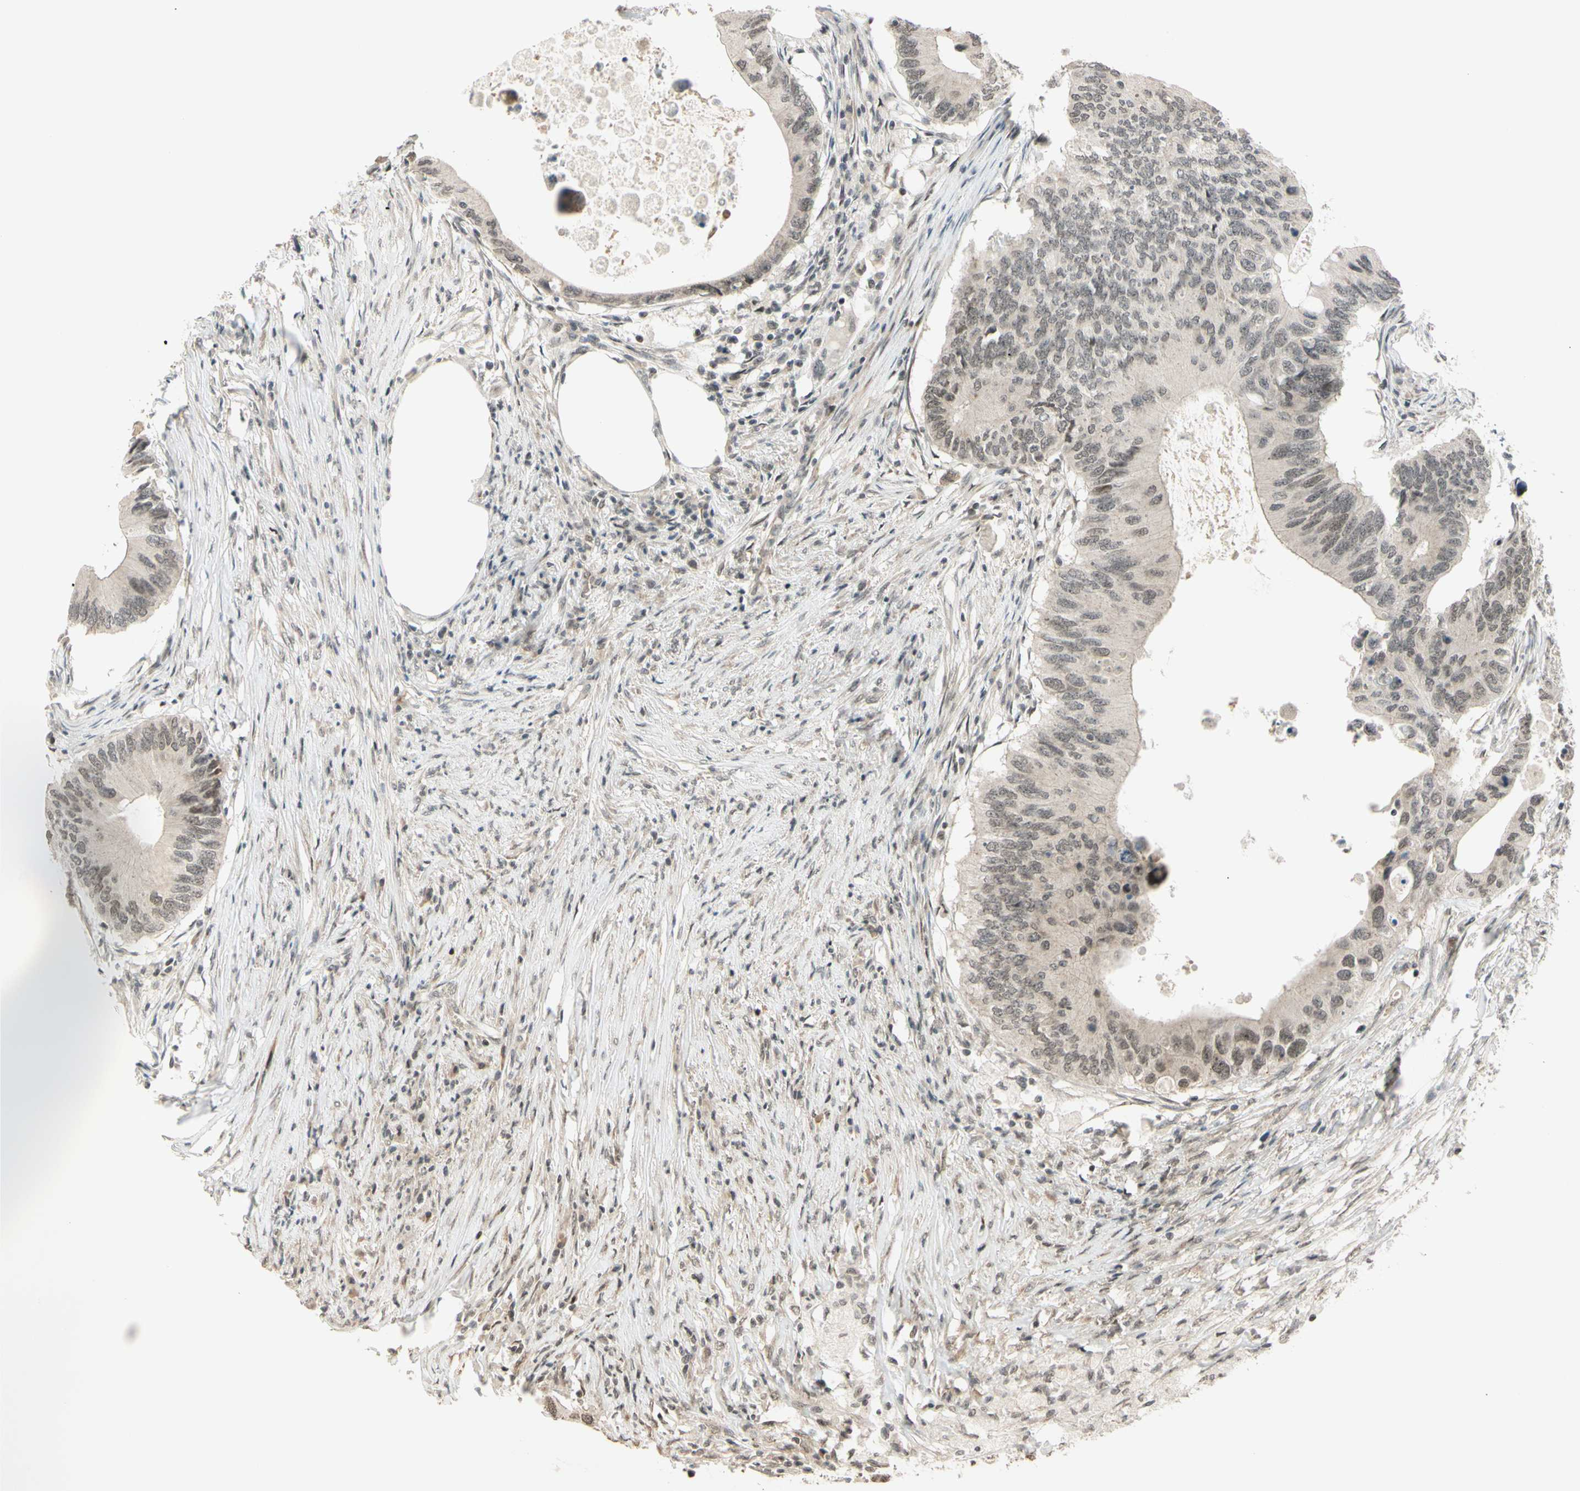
{"staining": {"intensity": "weak", "quantity": ">75%", "location": "cytoplasmic/membranous"}, "tissue": "colorectal cancer", "cell_type": "Tumor cells", "image_type": "cancer", "snomed": [{"axis": "morphology", "description": "Adenocarcinoma, NOS"}, {"axis": "topography", "description": "Colon"}], "caption": "Protein expression analysis of human colorectal cancer (adenocarcinoma) reveals weak cytoplasmic/membranous expression in approximately >75% of tumor cells.", "gene": "BRMS1", "patient": {"sex": "male", "age": 71}}